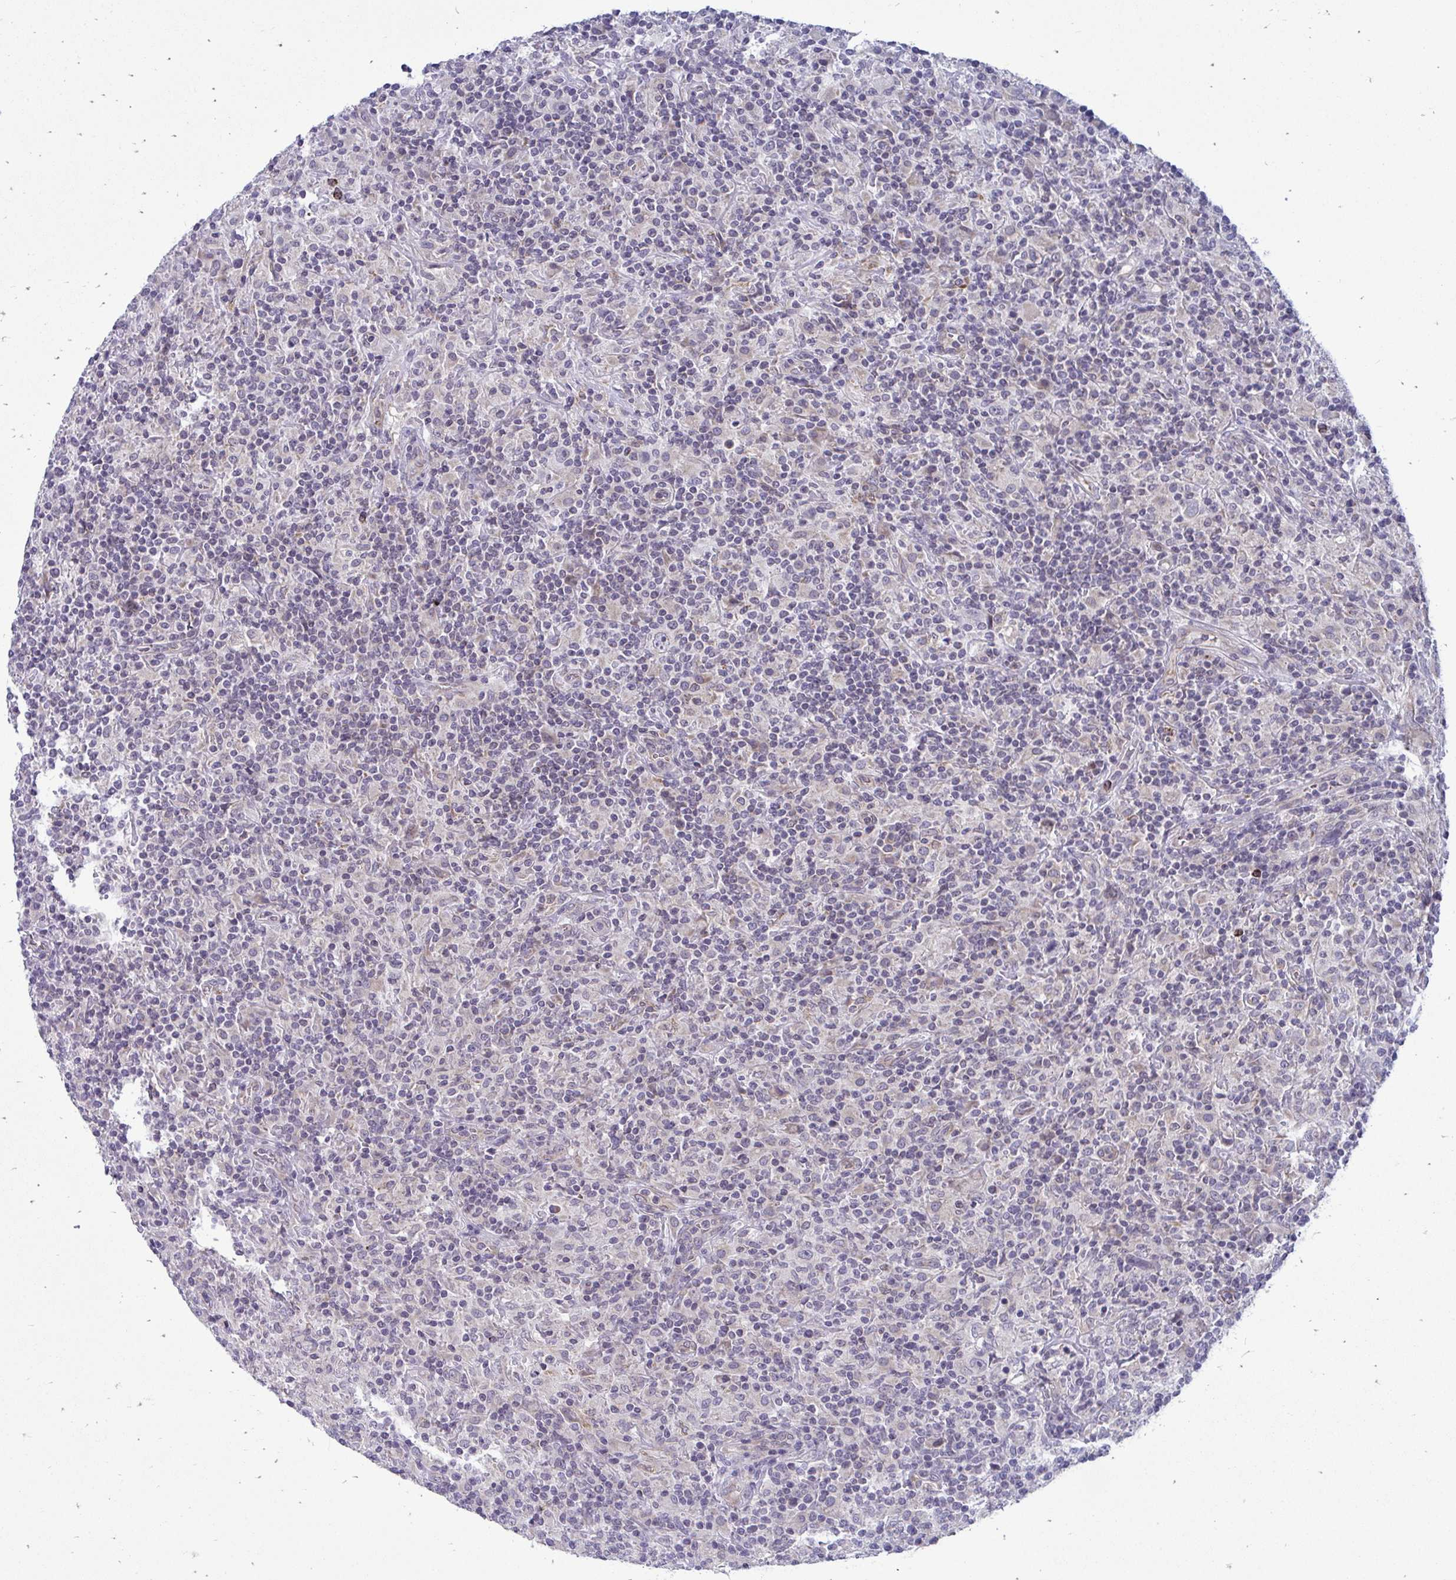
{"staining": {"intensity": "negative", "quantity": "none", "location": "none"}, "tissue": "lymphoma", "cell_type": "Tumor cells", "image_type": "cancer", "snomed": [{"axis": "morphology", "description": "Hodgkin's disease, NOS"}, {"axis": "topography", "description": "Lymph node"}], "caption": "DAB (3,3'-diaminobenzidine) immunohistochemical staining of human Hodgkin's disease exhibits no significant positivity in tumor cells.", "gene": "ACSL5", "patient": {"sex": "male", "age": 70}}